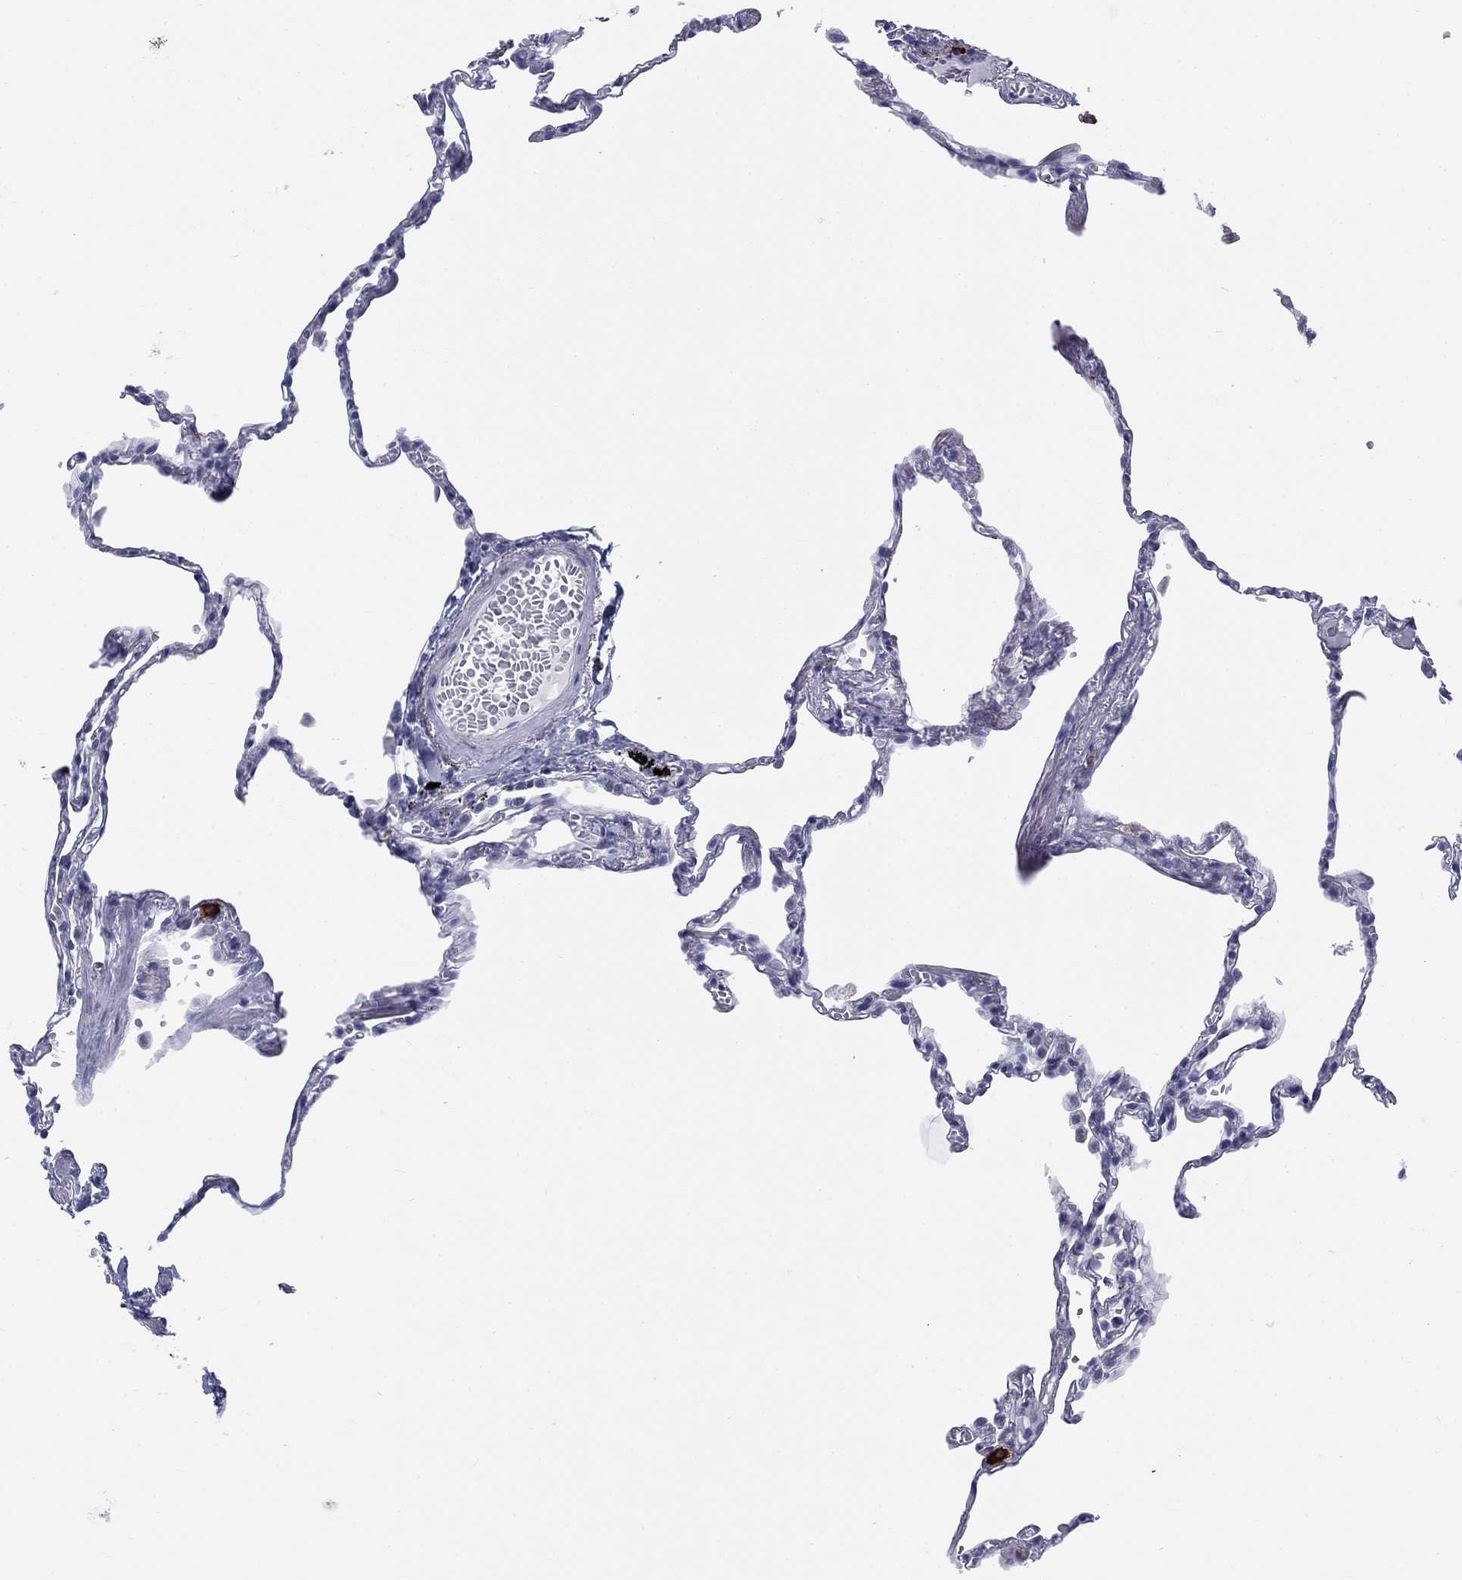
{"staining": {"intensity": "moderate", "quantity": "<25%", "location": "cytoplasmic/membranous"}, "tissue": "lung", "cell_type": "Alveolar cells", "image_type": "normal", "snomed": [{"axis": "morphology", "description": "Normal tissue, NOS"}, {"axis": "topography", "description": "Lung"}], "caption": "Immunohistochemical staining of normal lung shows low levels of moderate cytoplasmic/membranous staining in approximately <25% of alveolar cells.", "gene": "ECEL1", "patient": {"sex": "male", "age": 78}}